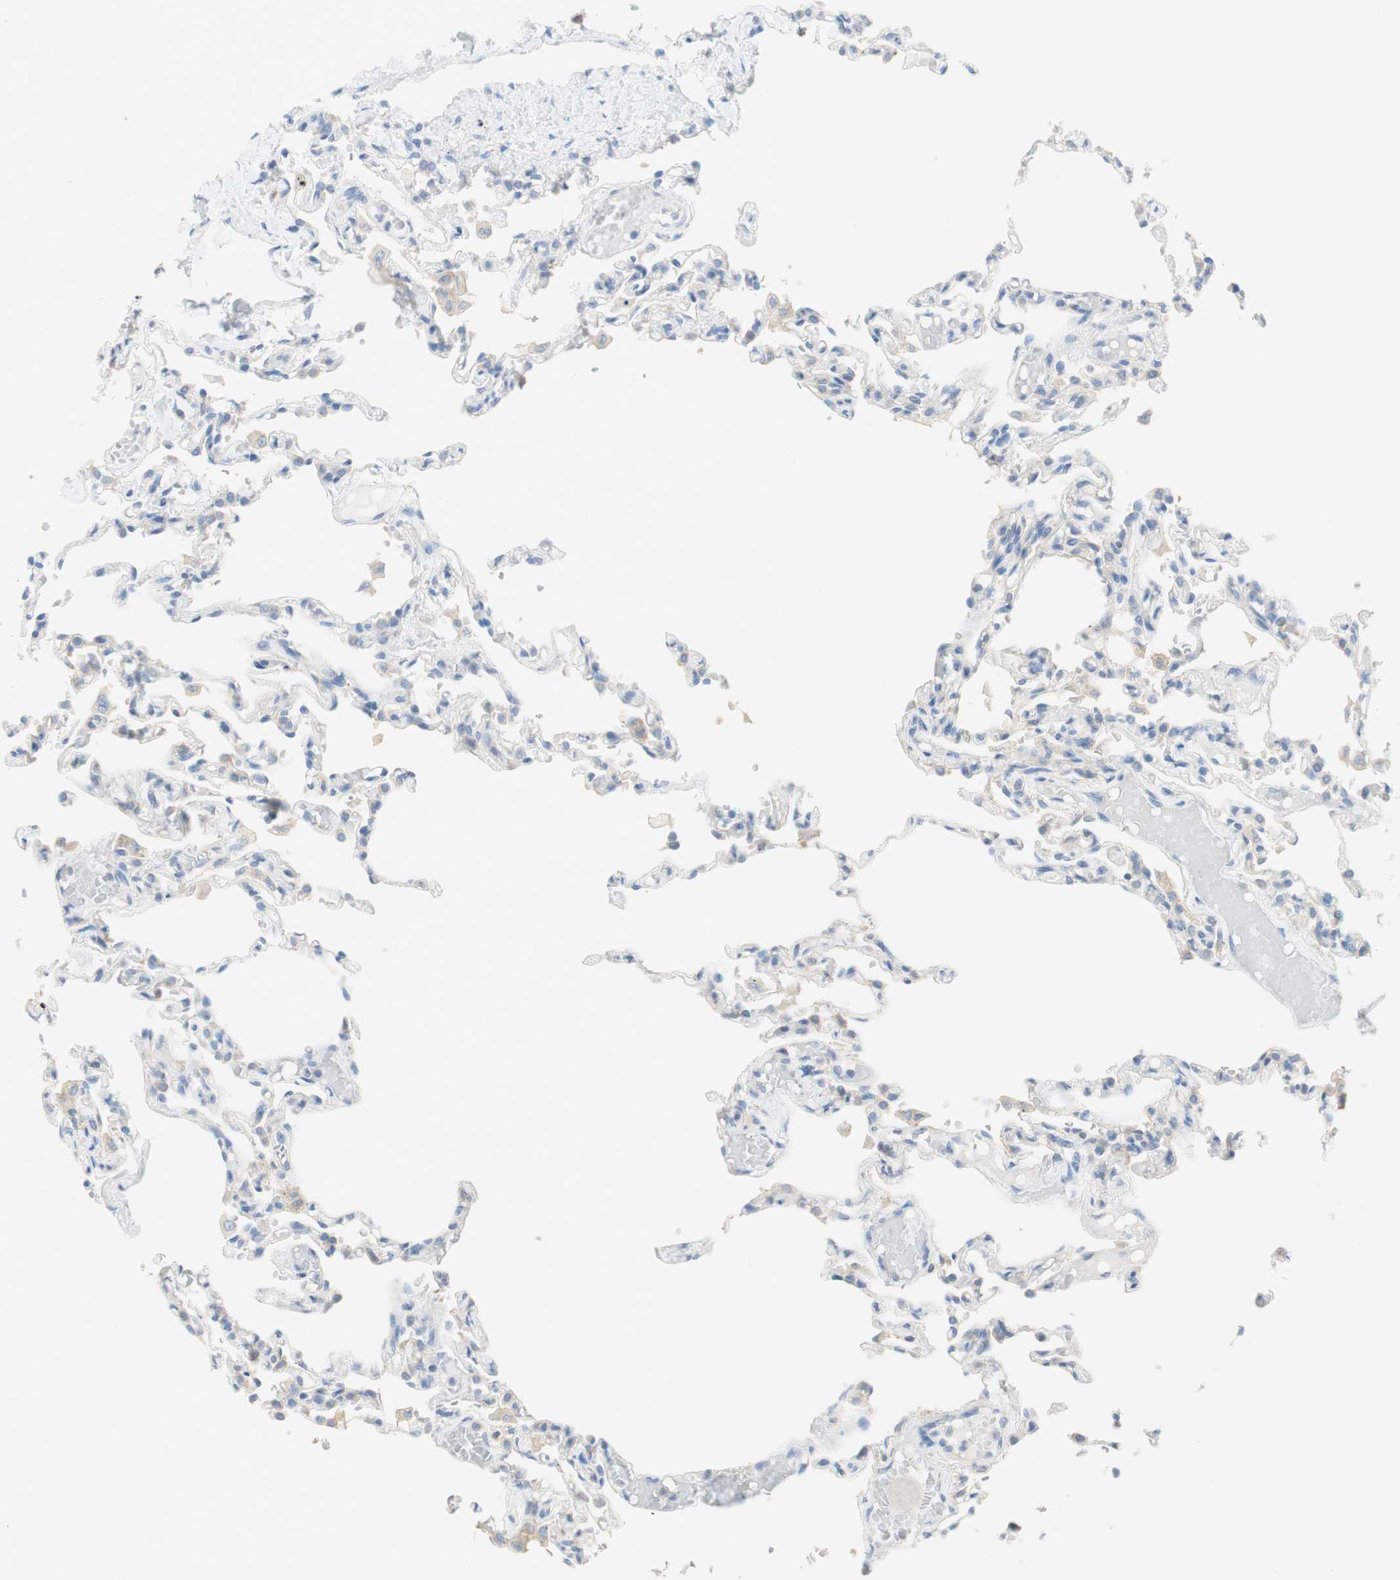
{"staining": {"intensity": "negative", "quantity": "none", "location": "none"}, "tissue": "lung", "cell_type": "Alveolar cells", "image_type": "normal", "snomed": [{"axis": "morphology", "description": "Normal tissue, NOS"}, {"axis": "topography", "description": "Lung"}], "caption": "This is an immunohistochemistry (IHC) histopathology image of normal human lung. There is no expression in alveolar cells.", "gene": "ATP2B1", "patient": {"sex": "male", "age": 21}}